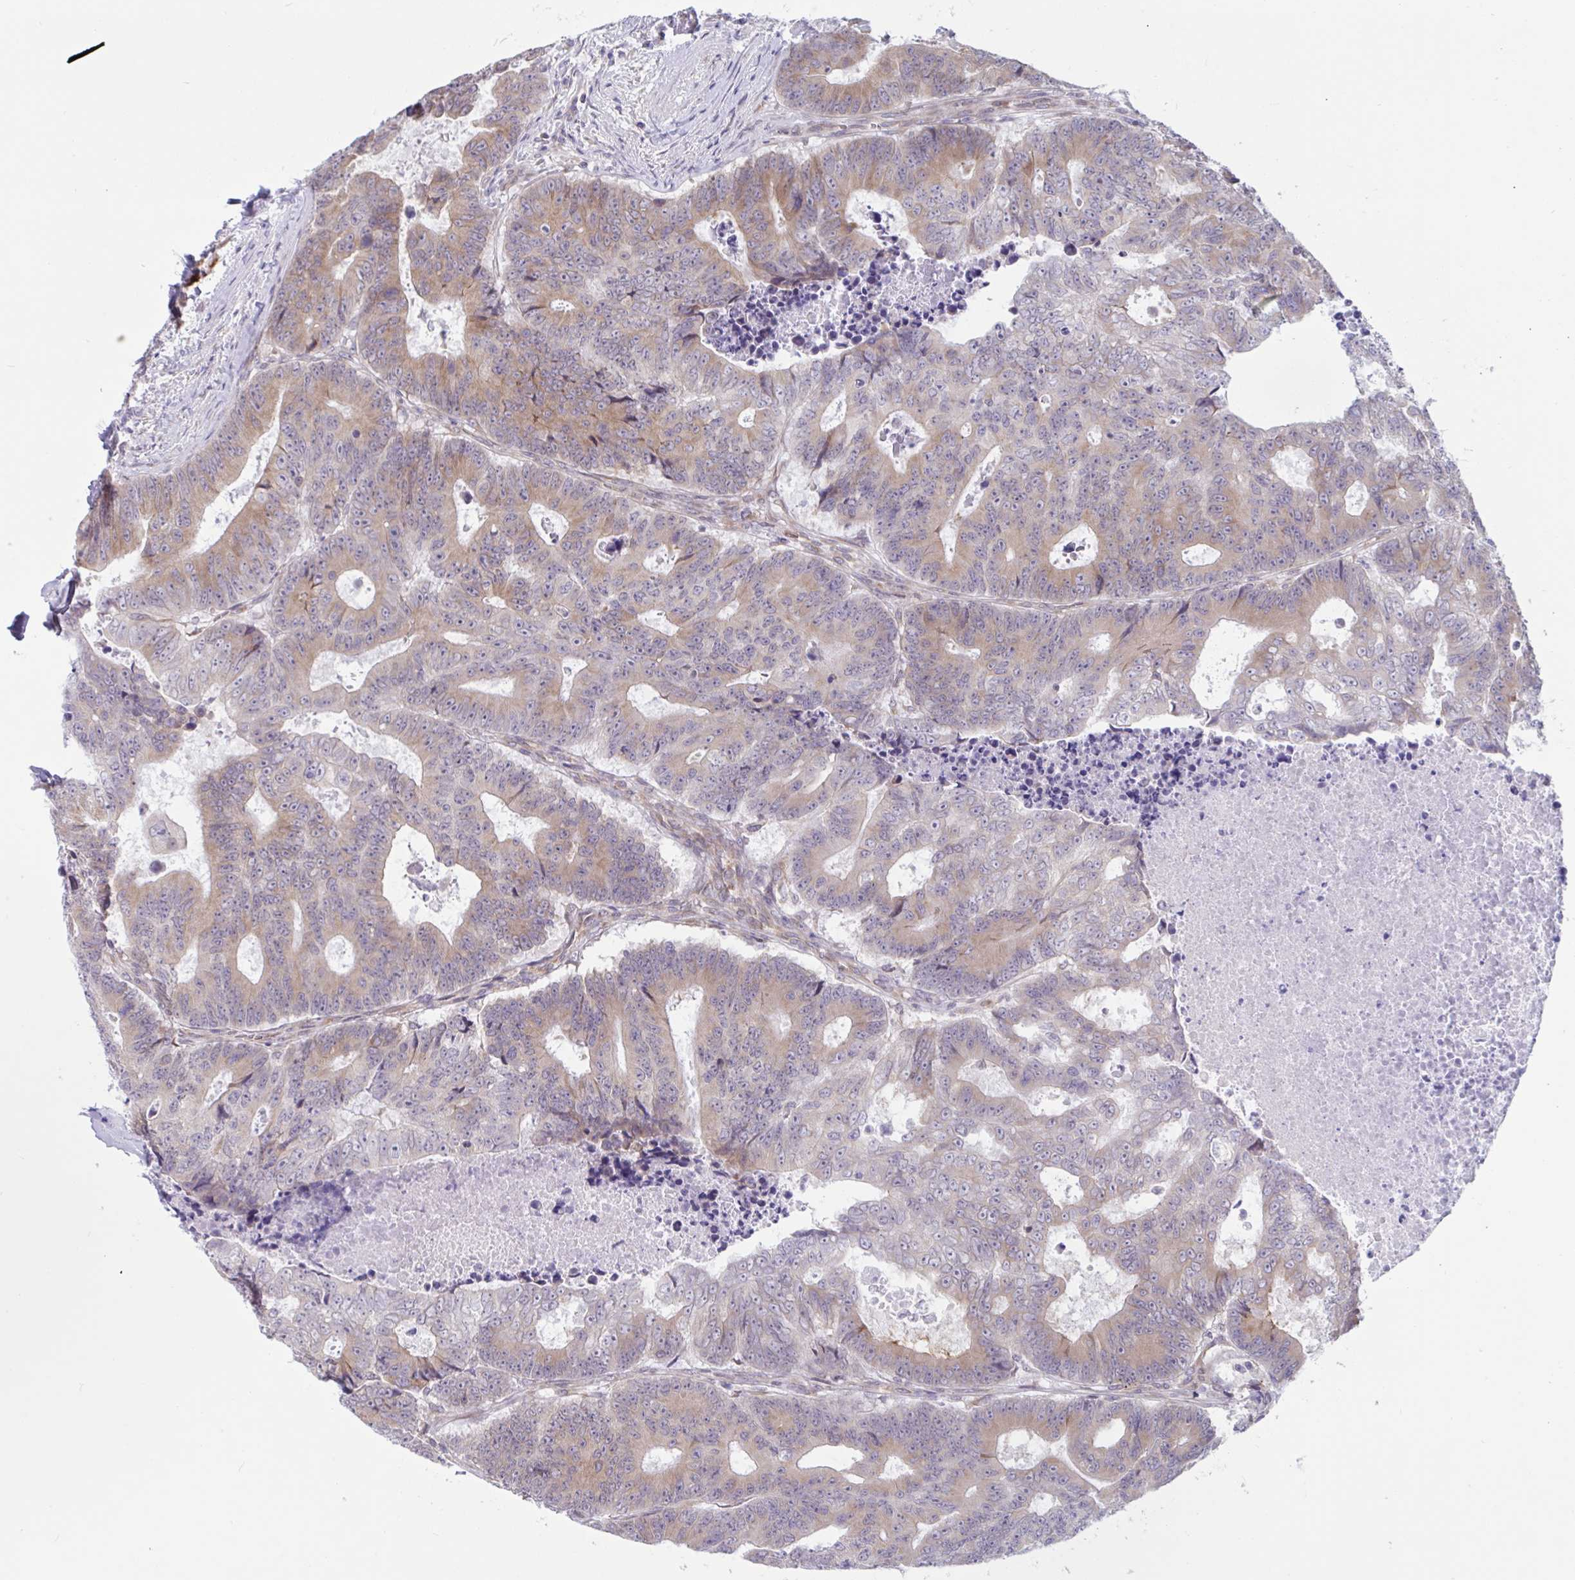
{"staining": {"intensity": "moderate", "quantity": ">75%", "location": "cytoplasmic/membranous"}, "tissue": "colorectal cancer", "cell_type": "Tumor cells", "image_type": "cancer", "snomed": [{"axis": "morphology", "description": "Adenocarcinoma, NOS"}, {"axis": "topography", "description": "Colon"}], "caption": "Immunohistochemistry (IHC) (DAB) staining of adenocarcinoma (colorectal) displays moderate cytoplasmic/membranous protein expression in approximately >75% of tumor cells.", "gene": "CAMLG", "patient": {"sex": "female", "age": 48}}